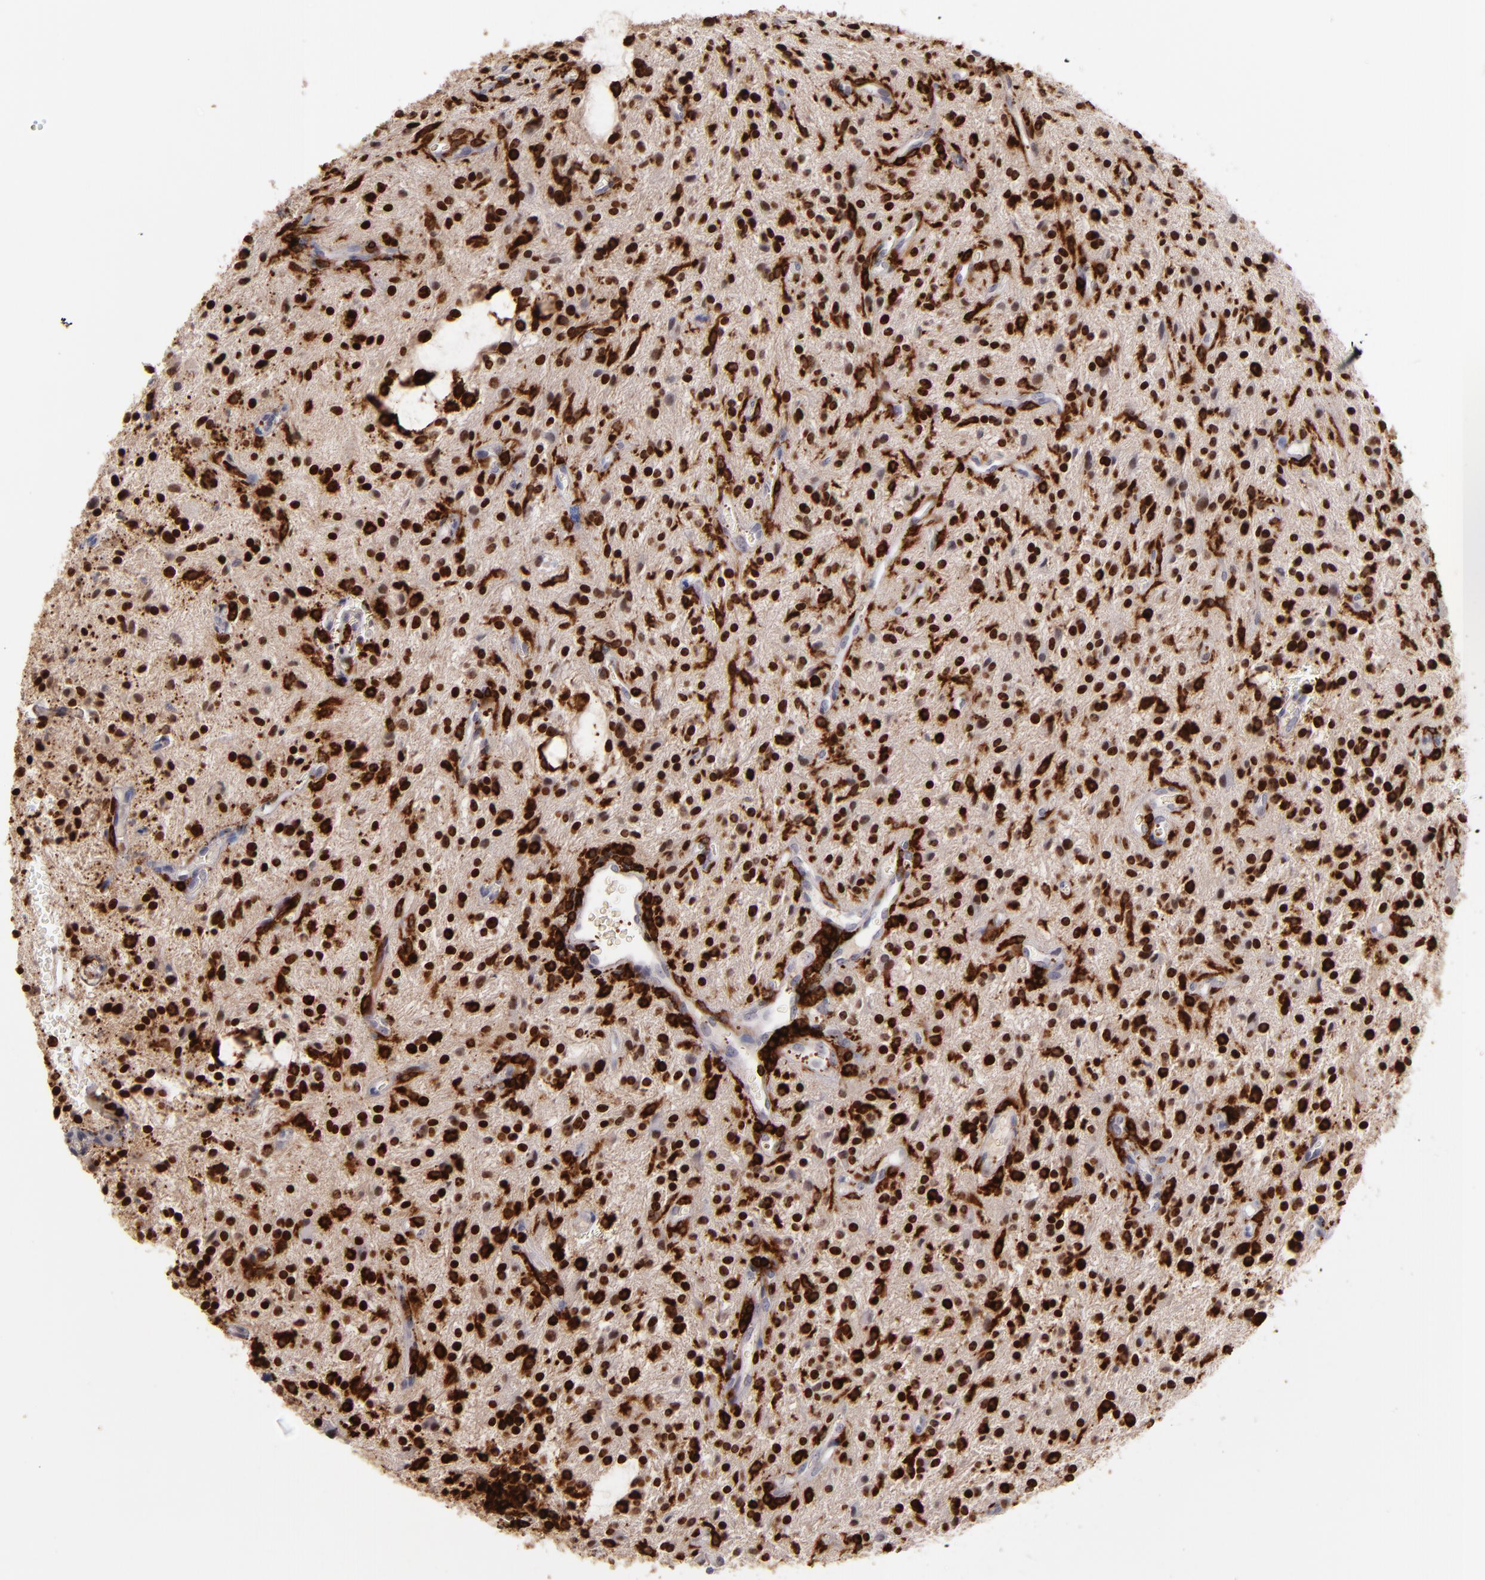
{"staining": {"intensity": "strong", "quantity": ">75%", "location": "nuclear"}, "tissue": "glioma", "cell_type": "Tumor cells", "image_type": "cancer", "snomed": [{"axis": "morphology", "description": "Glioma, malignant, NOS"}, {"axis": "topography", "description": "Cerebellum"}], "caption": "About >75% of tumor cells in malignant glioma reveal strong nuclear protein positivity as visualized by brown immunohistochemical staining.", "gene": "WAS", "patient": {"sex": "female", "age": 10}}